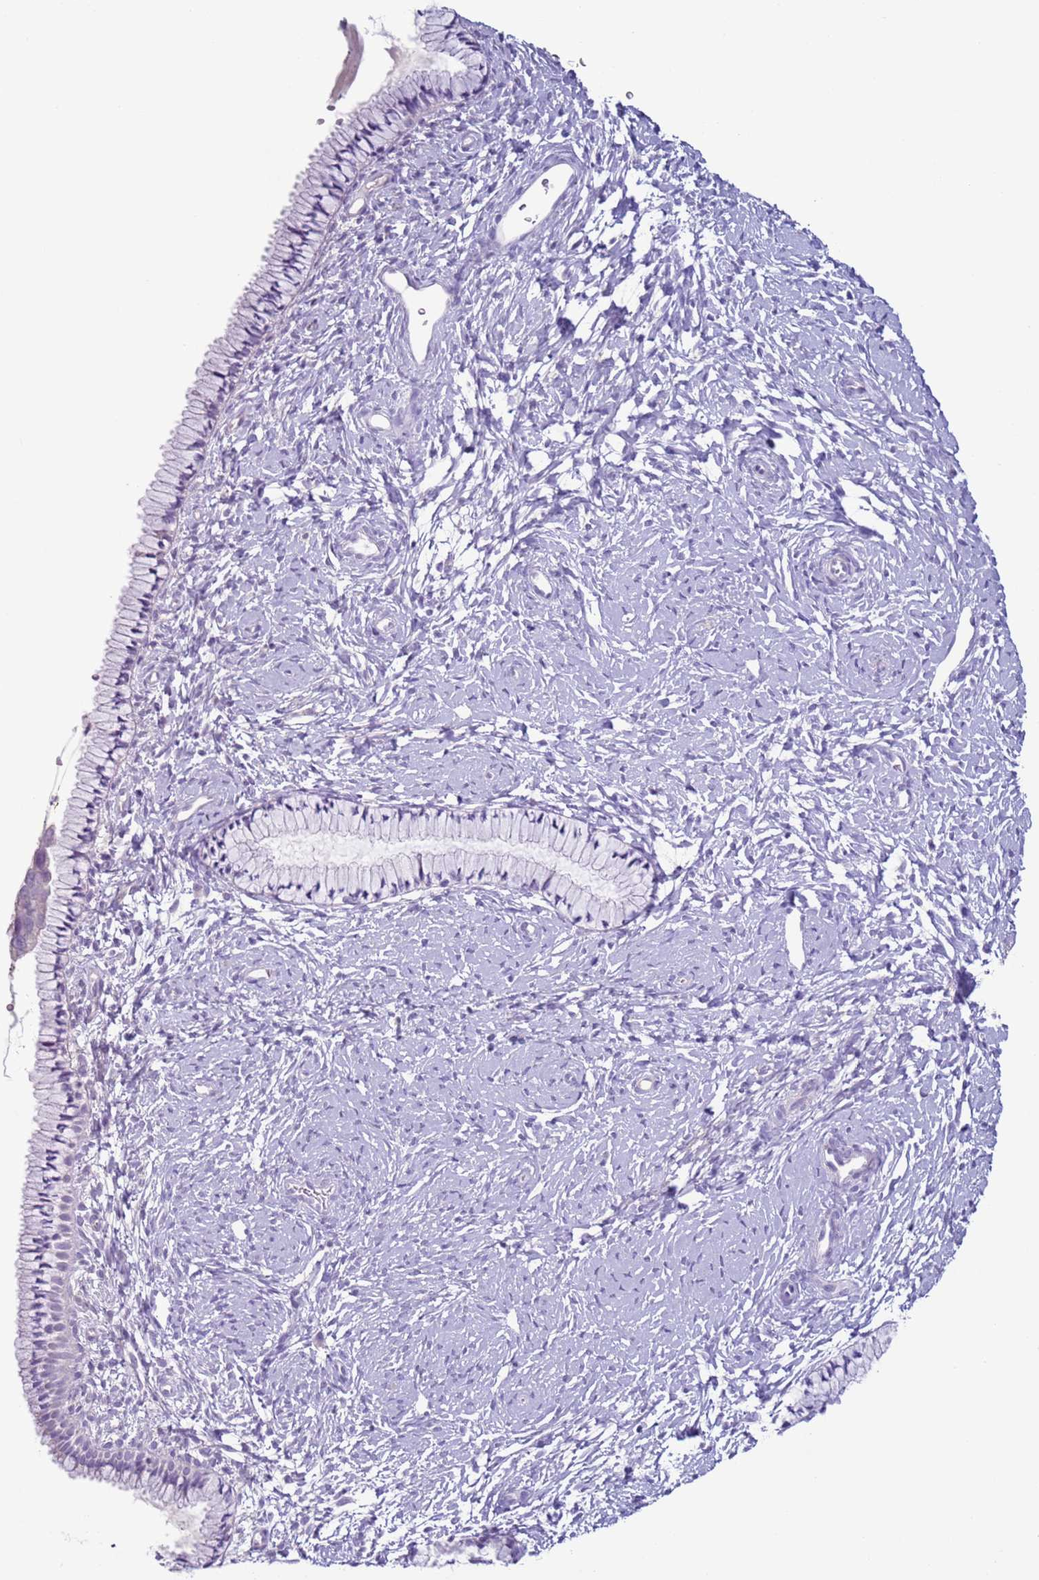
{"staining": {"intensity": "negative", "quantity": "none", "location": "none"}, "tissue": "cervix", "cell_type": "Glandular cells", "image_type": "normal", "snomed": [{"axis": "morphology", "description": "Normal tissue, NOS"}, {"axis": "topography", "description": "Cervix"}], "caption": "A micrograph of cervix stained for a protein exhibits no brown staining in glandular cells. (Brightfield microscopy of DAB (3,3'-diaminobenzidine) IHC at high magnification).", "gene": "NPAP1", "patient": {"sex": "female", "age": 33}}